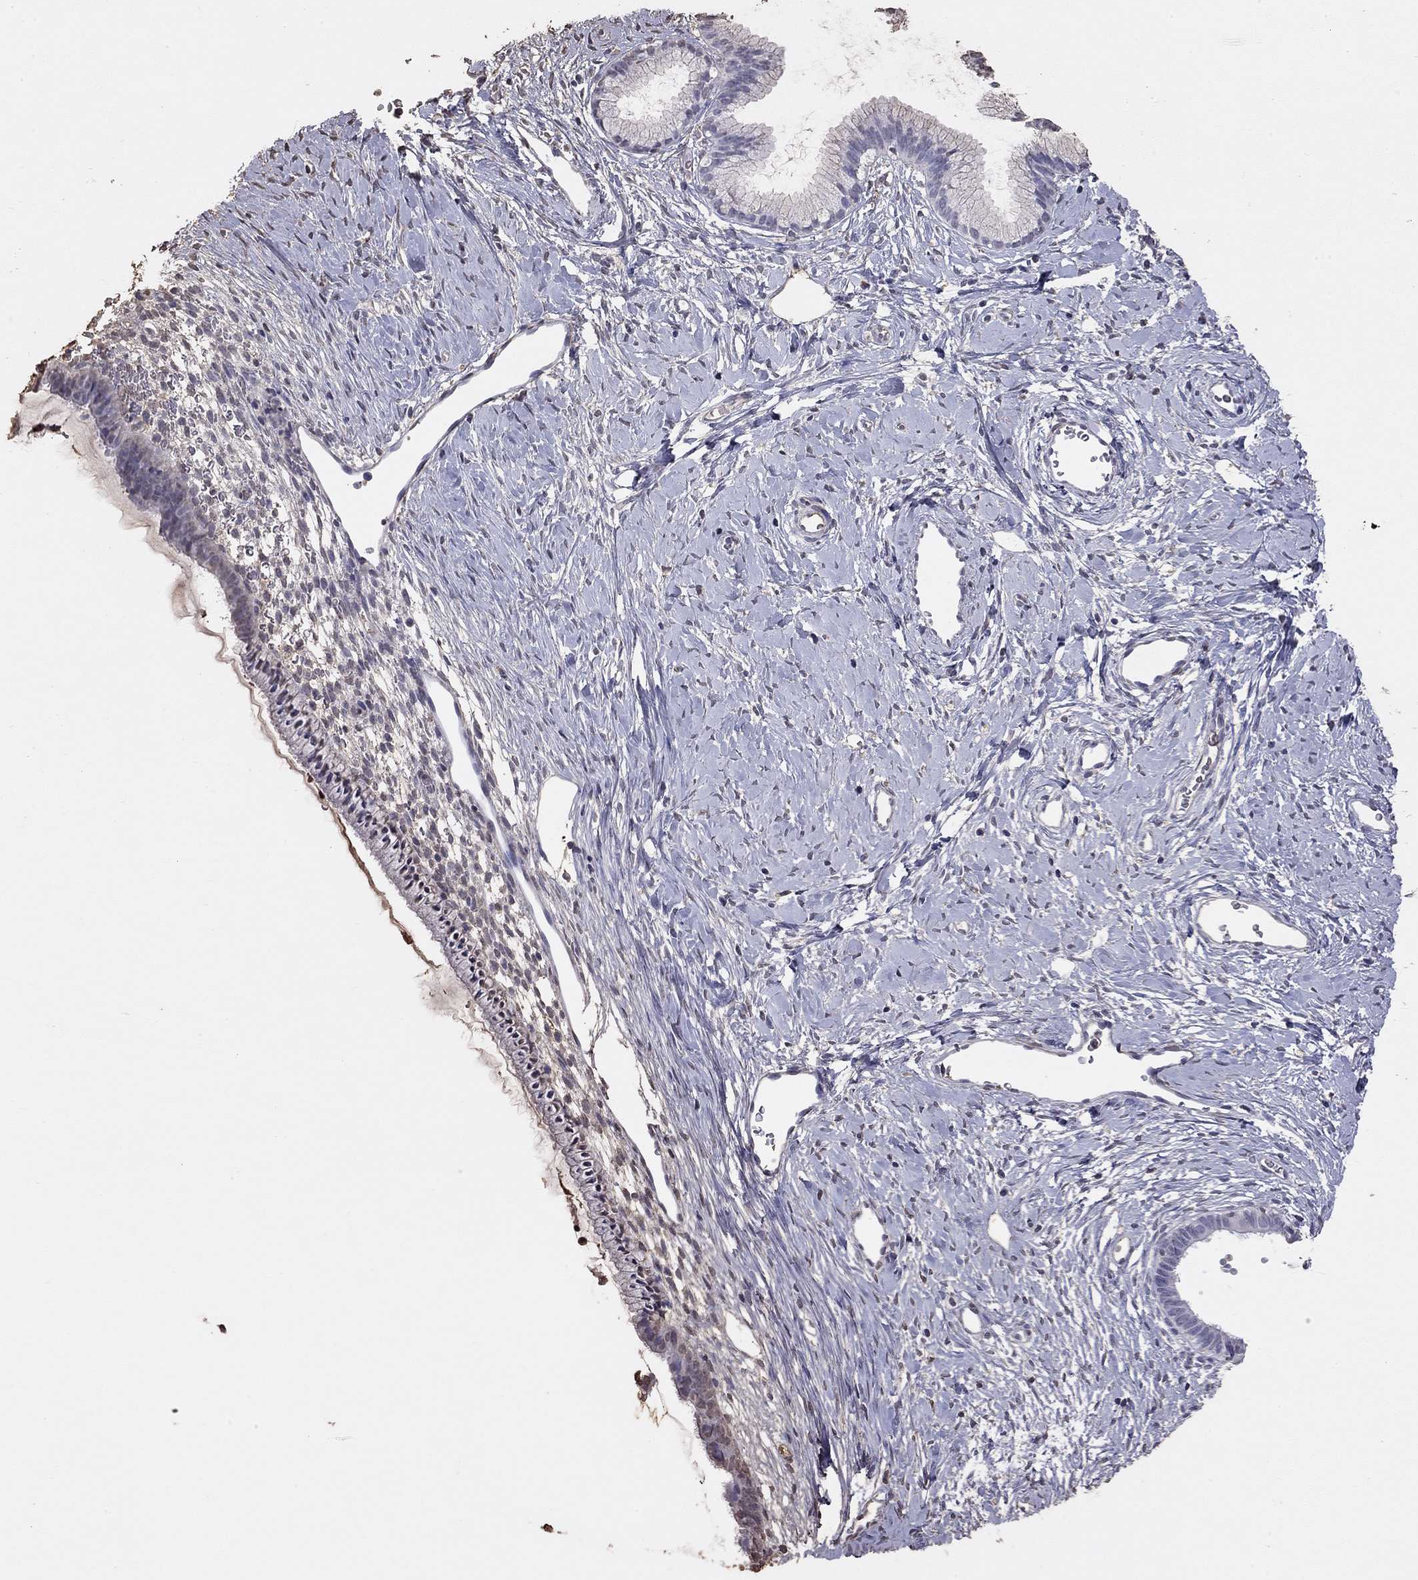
{"staining": {"intensity": "negative", "quantity": "none", "location": "none"}, "tissue": "cervix", "cell_type": "Glandular cells", "image_type": "normal", "snomed": [{"axis": "morphology", "description": "Normal tissue, NOS"}, {"axis": "topography", "description": "Cervix"}], "caption": "DAB immunohistochemical staining of normal human cervix shows no significant staining in glandular cells. Nuclei are stained in blue.", "gene": "SUN3", "patient": {"sex": "female", "age": 40}}